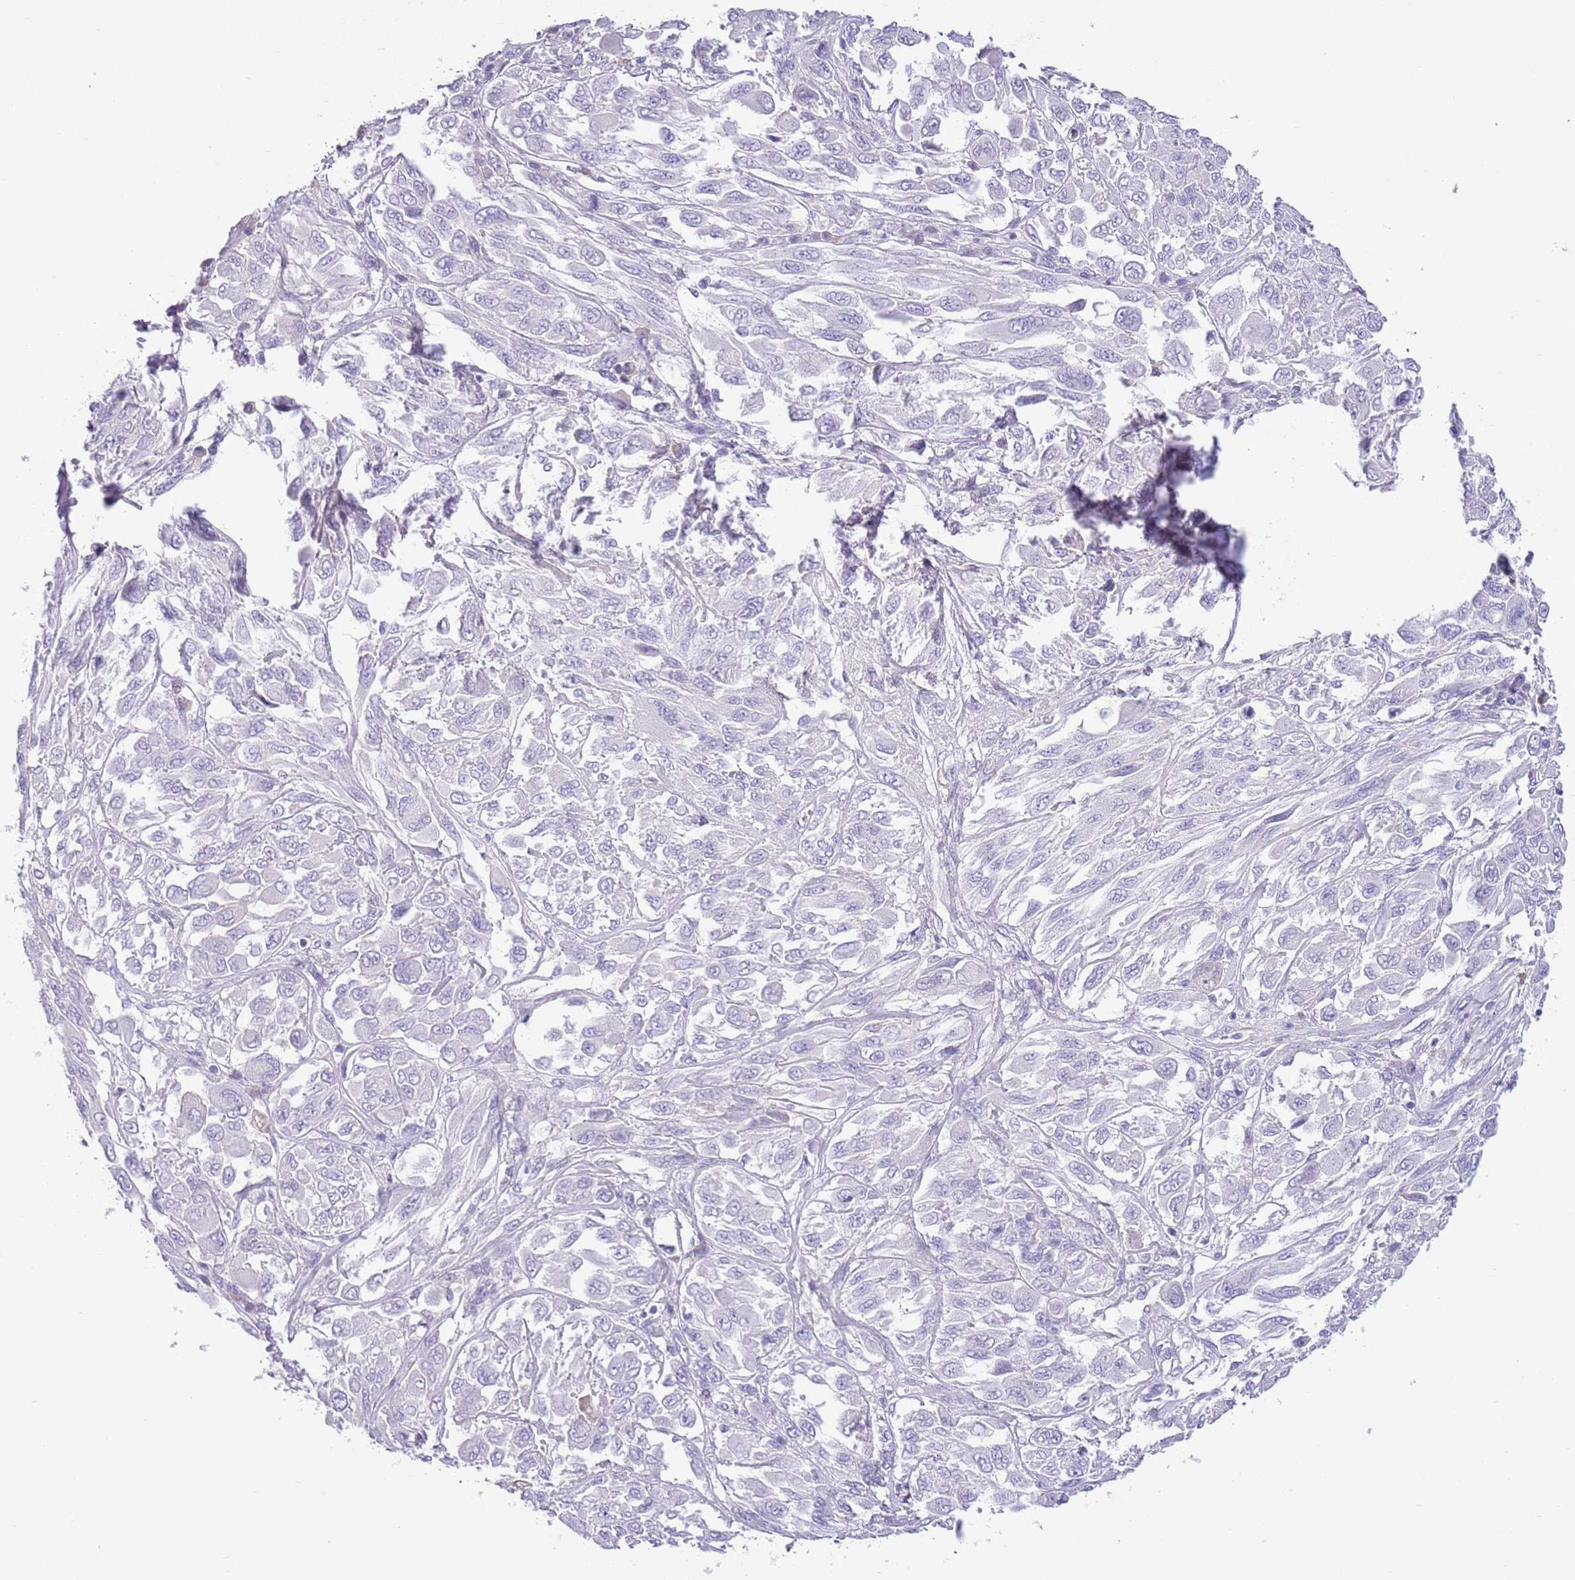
{"staining": {"intensity": "negative", "quantity": "none", "location": "none"}, "tissue": "melanoma", "cell_type": "Tumor cells", "image_type": "cancer", "snomed": [{"axis": "morphology", "description": "Malignant melanoma, NOS"}, {"axis": "topography", "description": "Skin"}], "caption": "The photomicrograph exhibits no significant positivity in tumor cells of malignant melanoma.", "gene": "TOX2", "patient": {"sex": "female", "age": 91}}